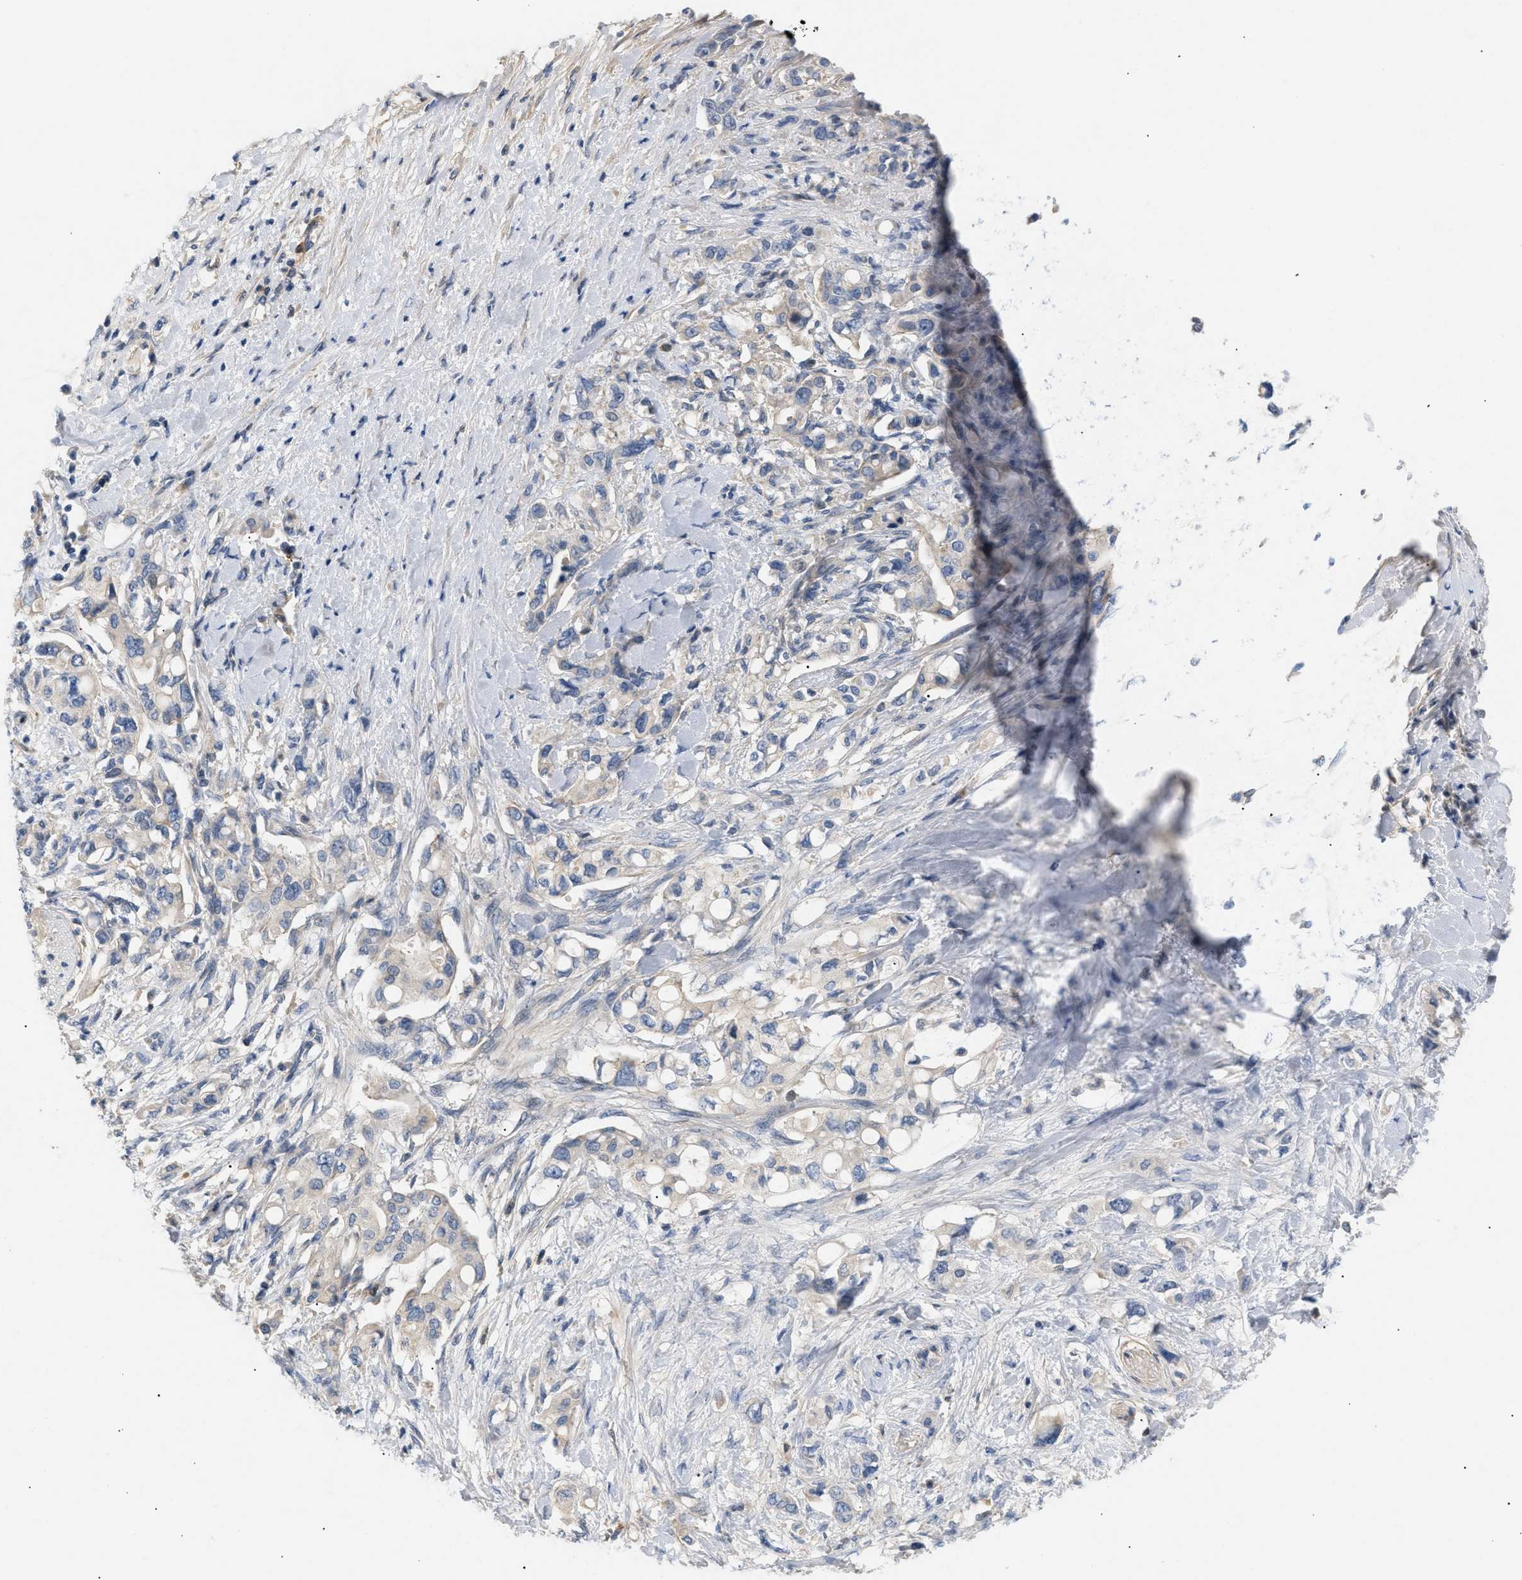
{"staining": {"intensity": "negative", "quantity": "none", "location": "none"}, "tissue": "pancreatic cancer", "cell_type": "Tumor cells", "image_type": "cancer", "snomed": [{"axis": "morphology", "description": "Adenocarcinoma, NOS"}, {"axis": "topography", "description": "Pancreas"}], "caption": "The image reveals no significant staining in tumor cells of adenocarcinoma (pancreatic). Brightfield microscopy of immunohistochemistry (IHC) stained with DAB (3,3'-diaminobenzidine) (brown) and hematoxylin (blue), captured at high magnification.", "gene": "FARS2", "patient": {"sex": "female", "age": 56}}